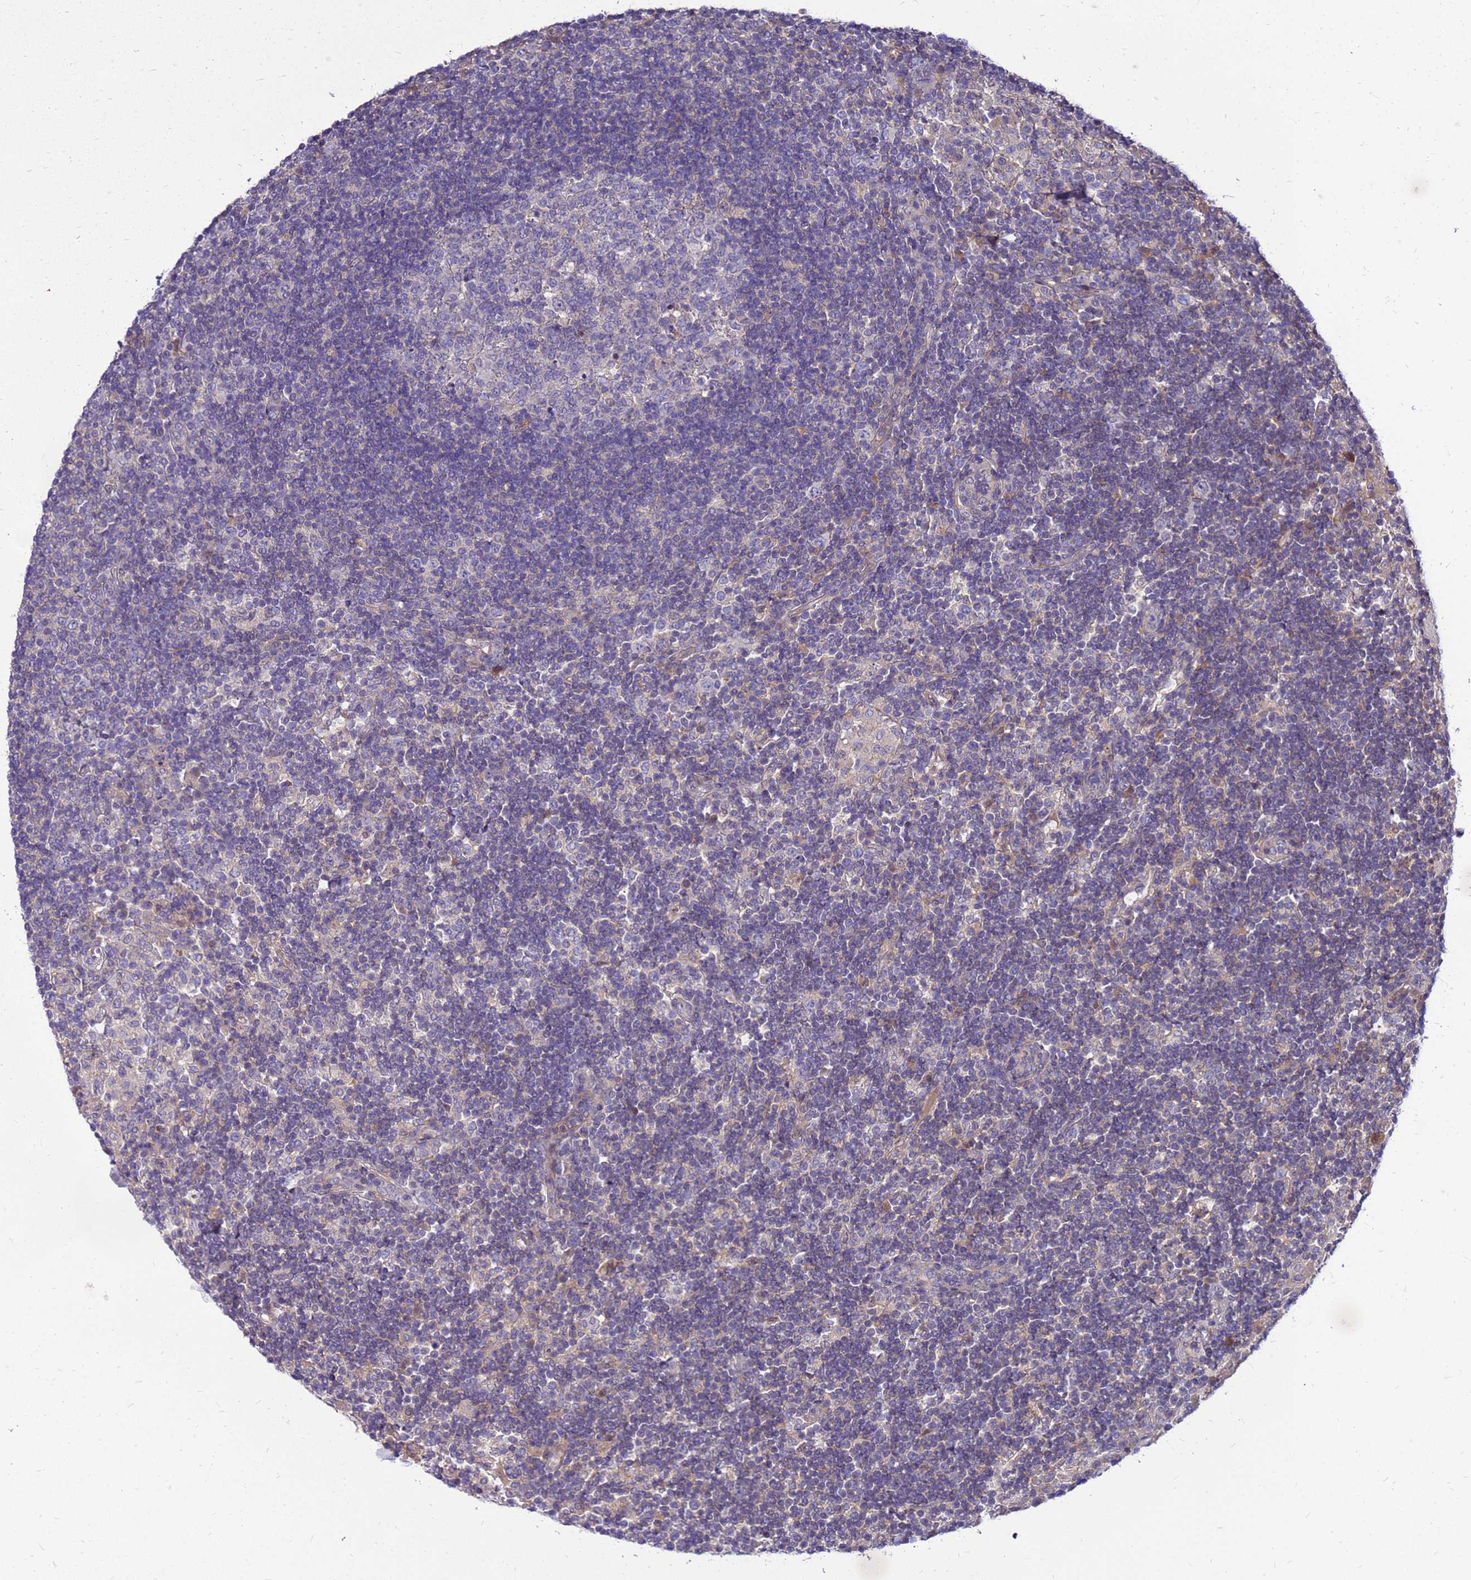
{"staining": {"intensity": "negative", "quantity": "none", "location": "none"}, "tissue": "lymph node", "cell_type": "Germinal center cells", "image_type": "normal", "snomed": [{"axis": "morphology", "description": "Normal tissue, NOS"}, {"axis": "topography", "description": "Lymph node"}], "caption": "Immunohistochemistry micrograph of normal lymph node: lymph node stained with DAB exhibits no significant protein staining in germinal center cells.", "gene": "ENOPH1", "patient": {"sex": "female", "age": 53}}